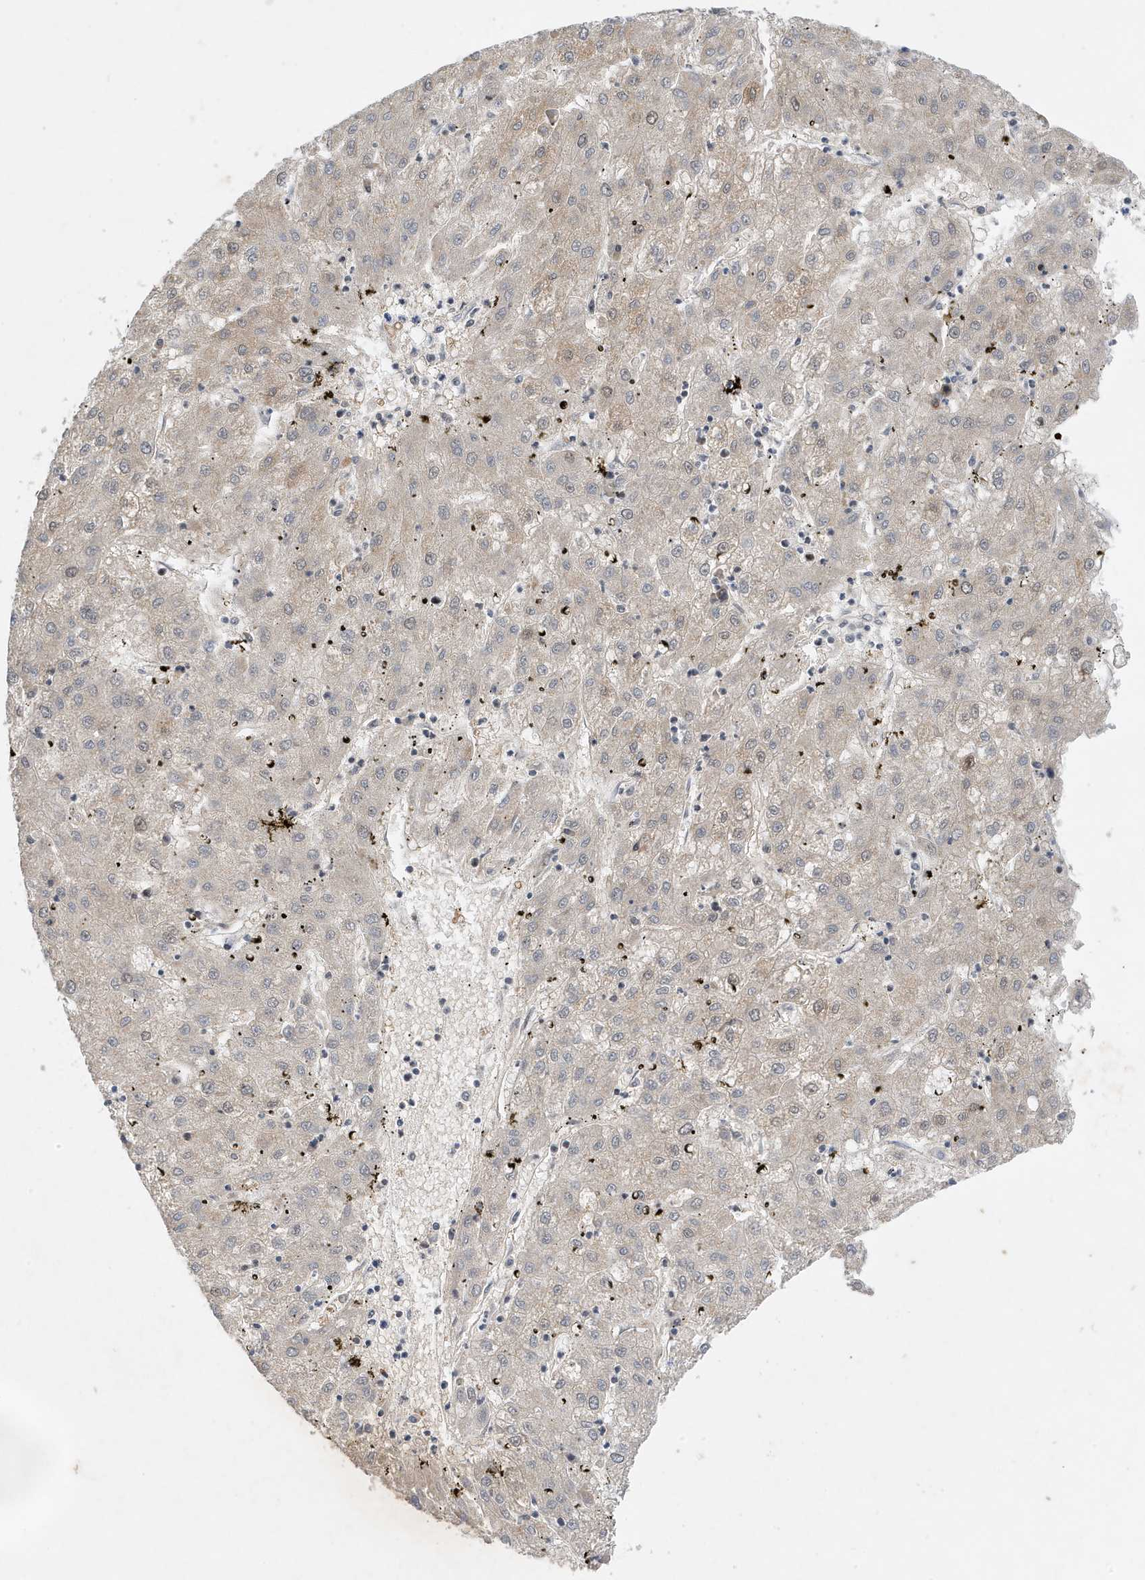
{"staining": {"intensity": "negative", "quantity": "none", "location": "none"}, "tissue": "liver cancer", "cell_type": "Tumor cells", "image_type": "cancer", "snomed": [{"axis": "morphology", "description": "Carcinoma, Hepatocellular, NOS"}, {"axis": "topography", "description": "Liver"}], "caption": "Liver cancer (hepatocellular carcinoma) stained for a protein using IHC displays no staining tumor cells.", "gene": "MAST3", "patient": {"sex": "male", "age": 72}}